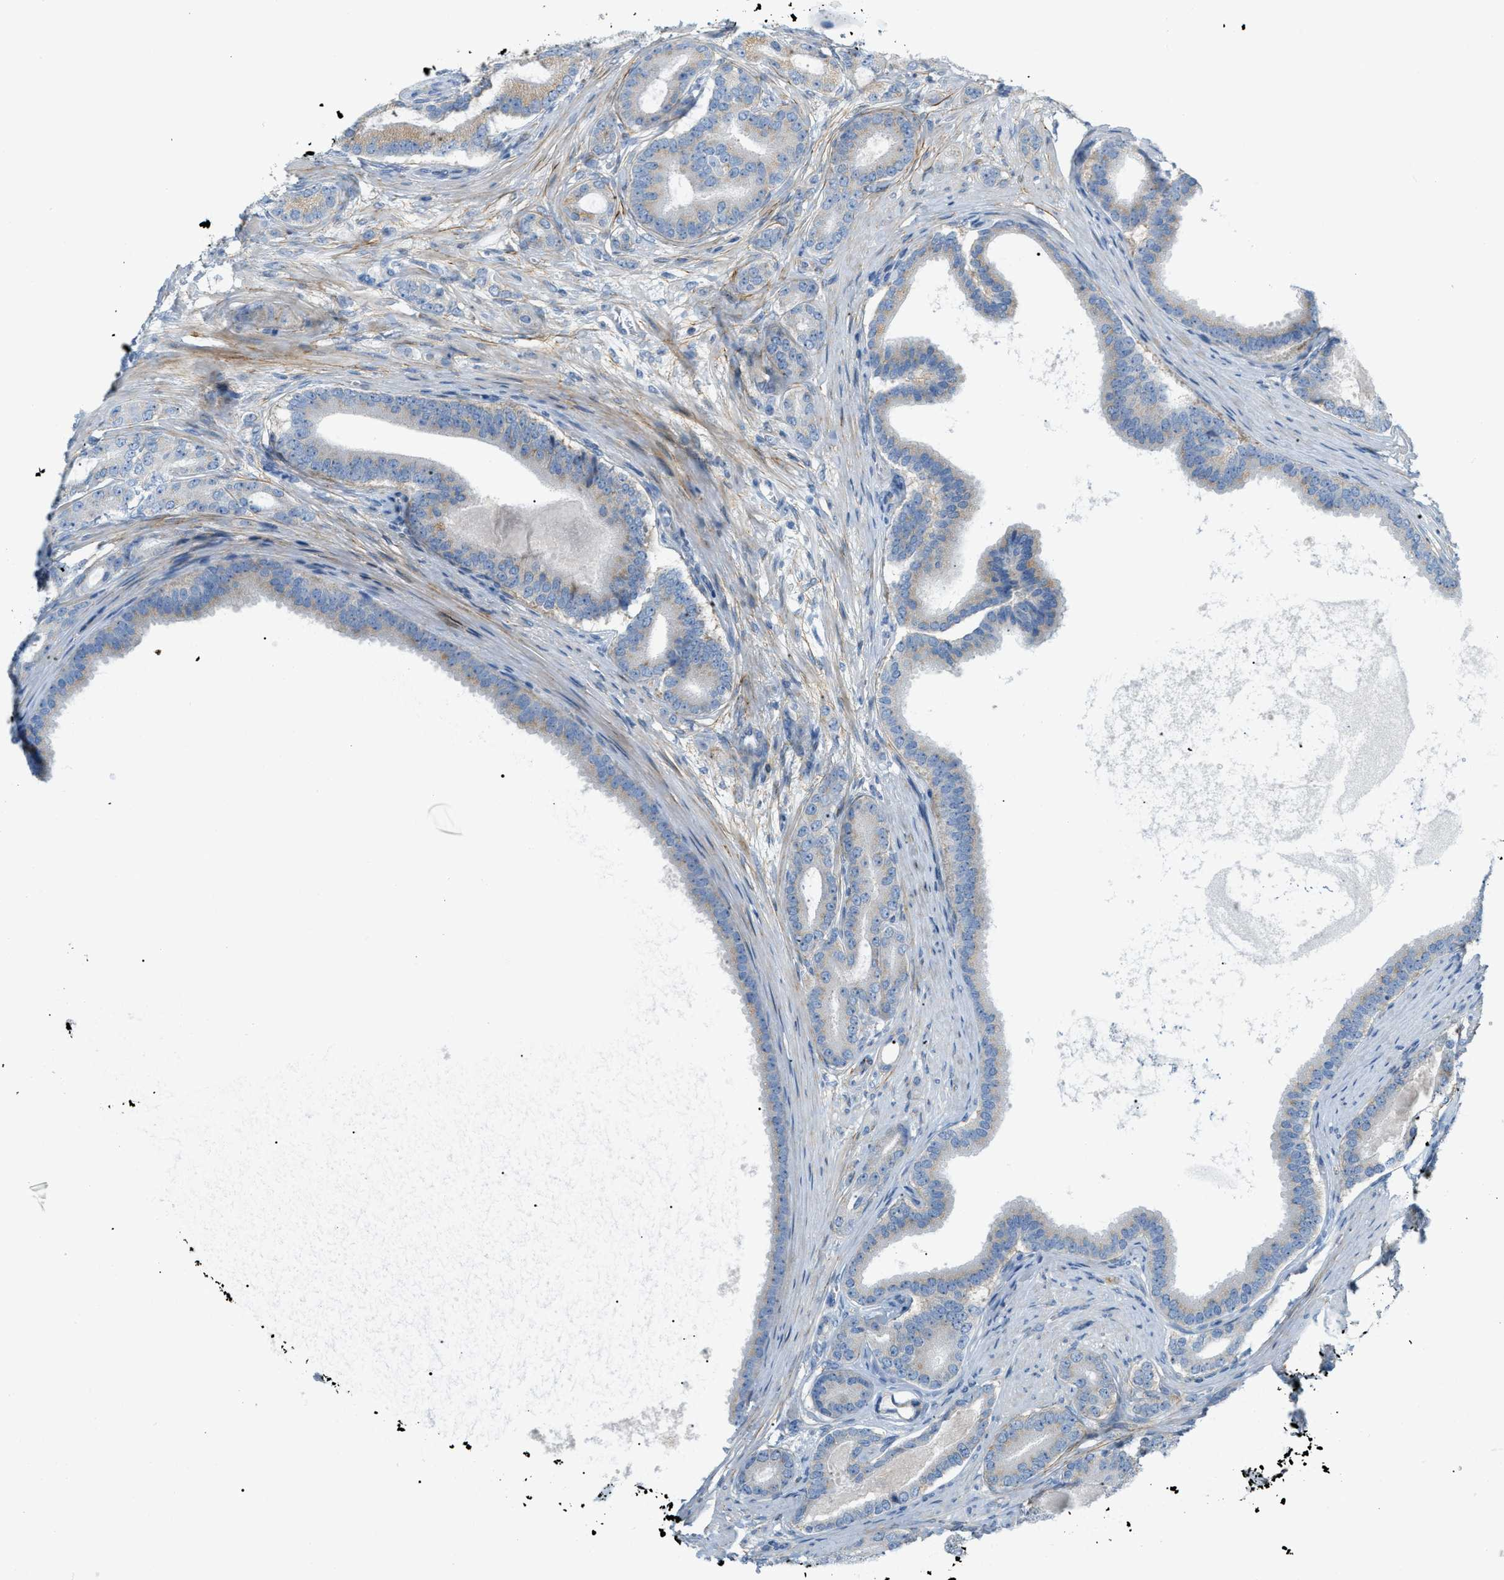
{"staining": {"intensity": "moderate", "quantity": "<25%", "location": "cytoplasmic/membranous"}, "tissue": "prostate cancer", "cell_type": "Tumor cells", "image_type": "cancer", "snomed": [{"axis": "morphology", "description": "Adenocarcinoma, High grade"}, {"axis": "topography", "description": "Prostate"}], "caption": "Protein expression analysis of human prostate cancer reveals moderate cytoplasmic/membranous expression in about <25% of tumor cells.", "gene": "LMBRD1", "patient": {"sex": "male", "age": 60}}